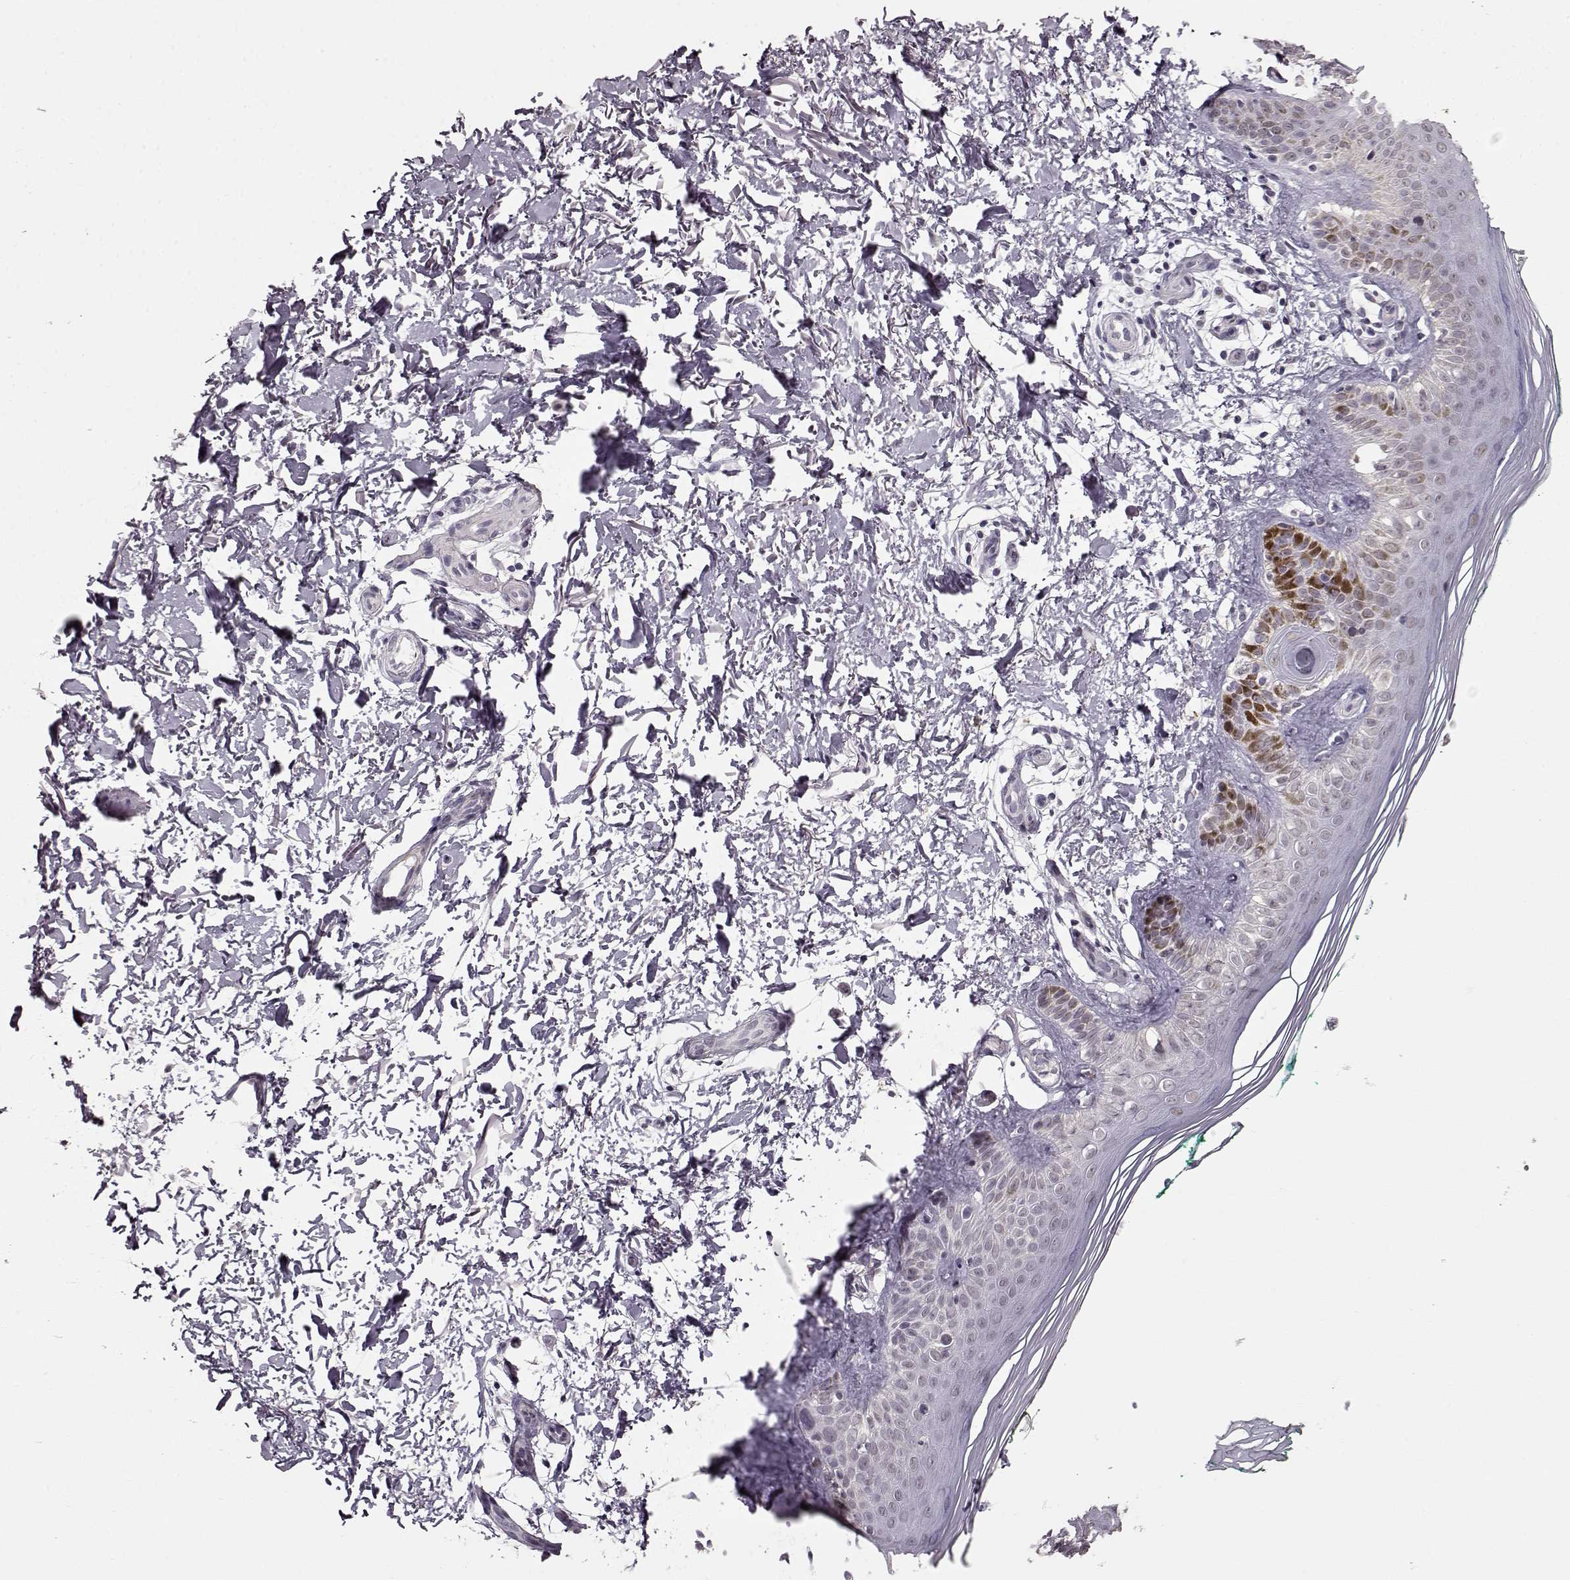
{"staining": {"intensity": "negative", "quantity": "none", "location": "none"}, "tissue": "skin", "cell_type": "Fibroblasts", "image_type": "normal", "snomed": [{"axis": "morphology", "description": "Normal tissue, NOS"}, {"axis": "morphology", "description": "Inflammation, NOS"}, {"axis": "morphology", "description": "Fibrosis, NOS"}, {"axis": "topography", "description": "Skin"}], "caption": "A photomicrograph of human skin is negative for staining in fibroblasts.", "gene": "RP1L1", "patient": {"sex": "male", "age": 71}}